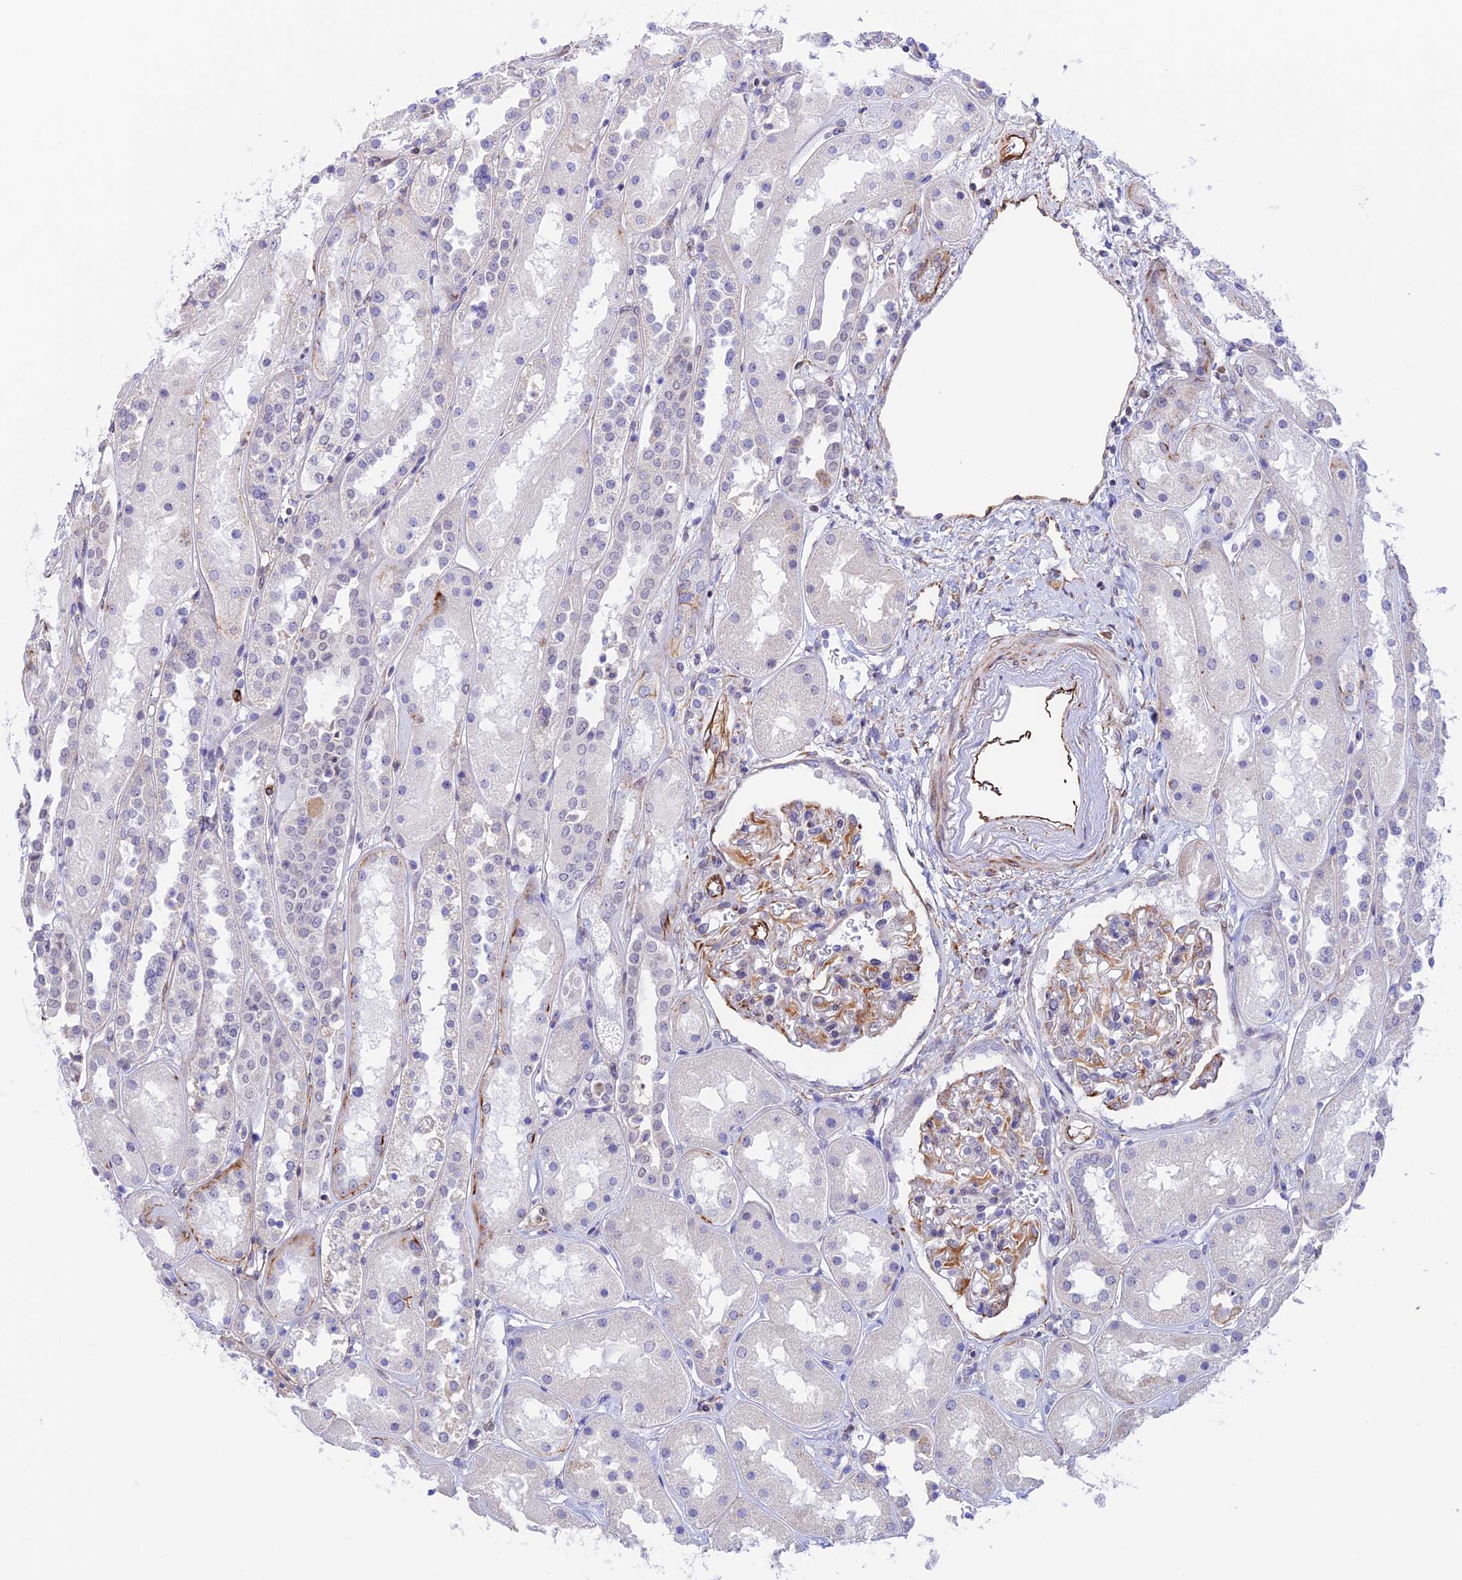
{"staining": {"intensity": "moderate", "quantity": "25%-75%", "location": "cytoplasmic/membranous"}, "tissue": "kidney", "cell_type": "Cells in glomeruli", "image_type": "normal", "snomed": [{"axis": "morphology", "description": "Normal tissue, NOS"}, {"axis": "topography", "description": "Kidney"}], "caption": "Brown immunohistochemical staining in unremarkable kidney shows moderate cytoplasmic/membranous positivity in approximately 25%-75% of cells in glomeruli. (DAB IHC, brown staining for protein, blue staining for nuclei).", "gene": "ZNF652", "patient": {"sex": "male", "age": 70}}